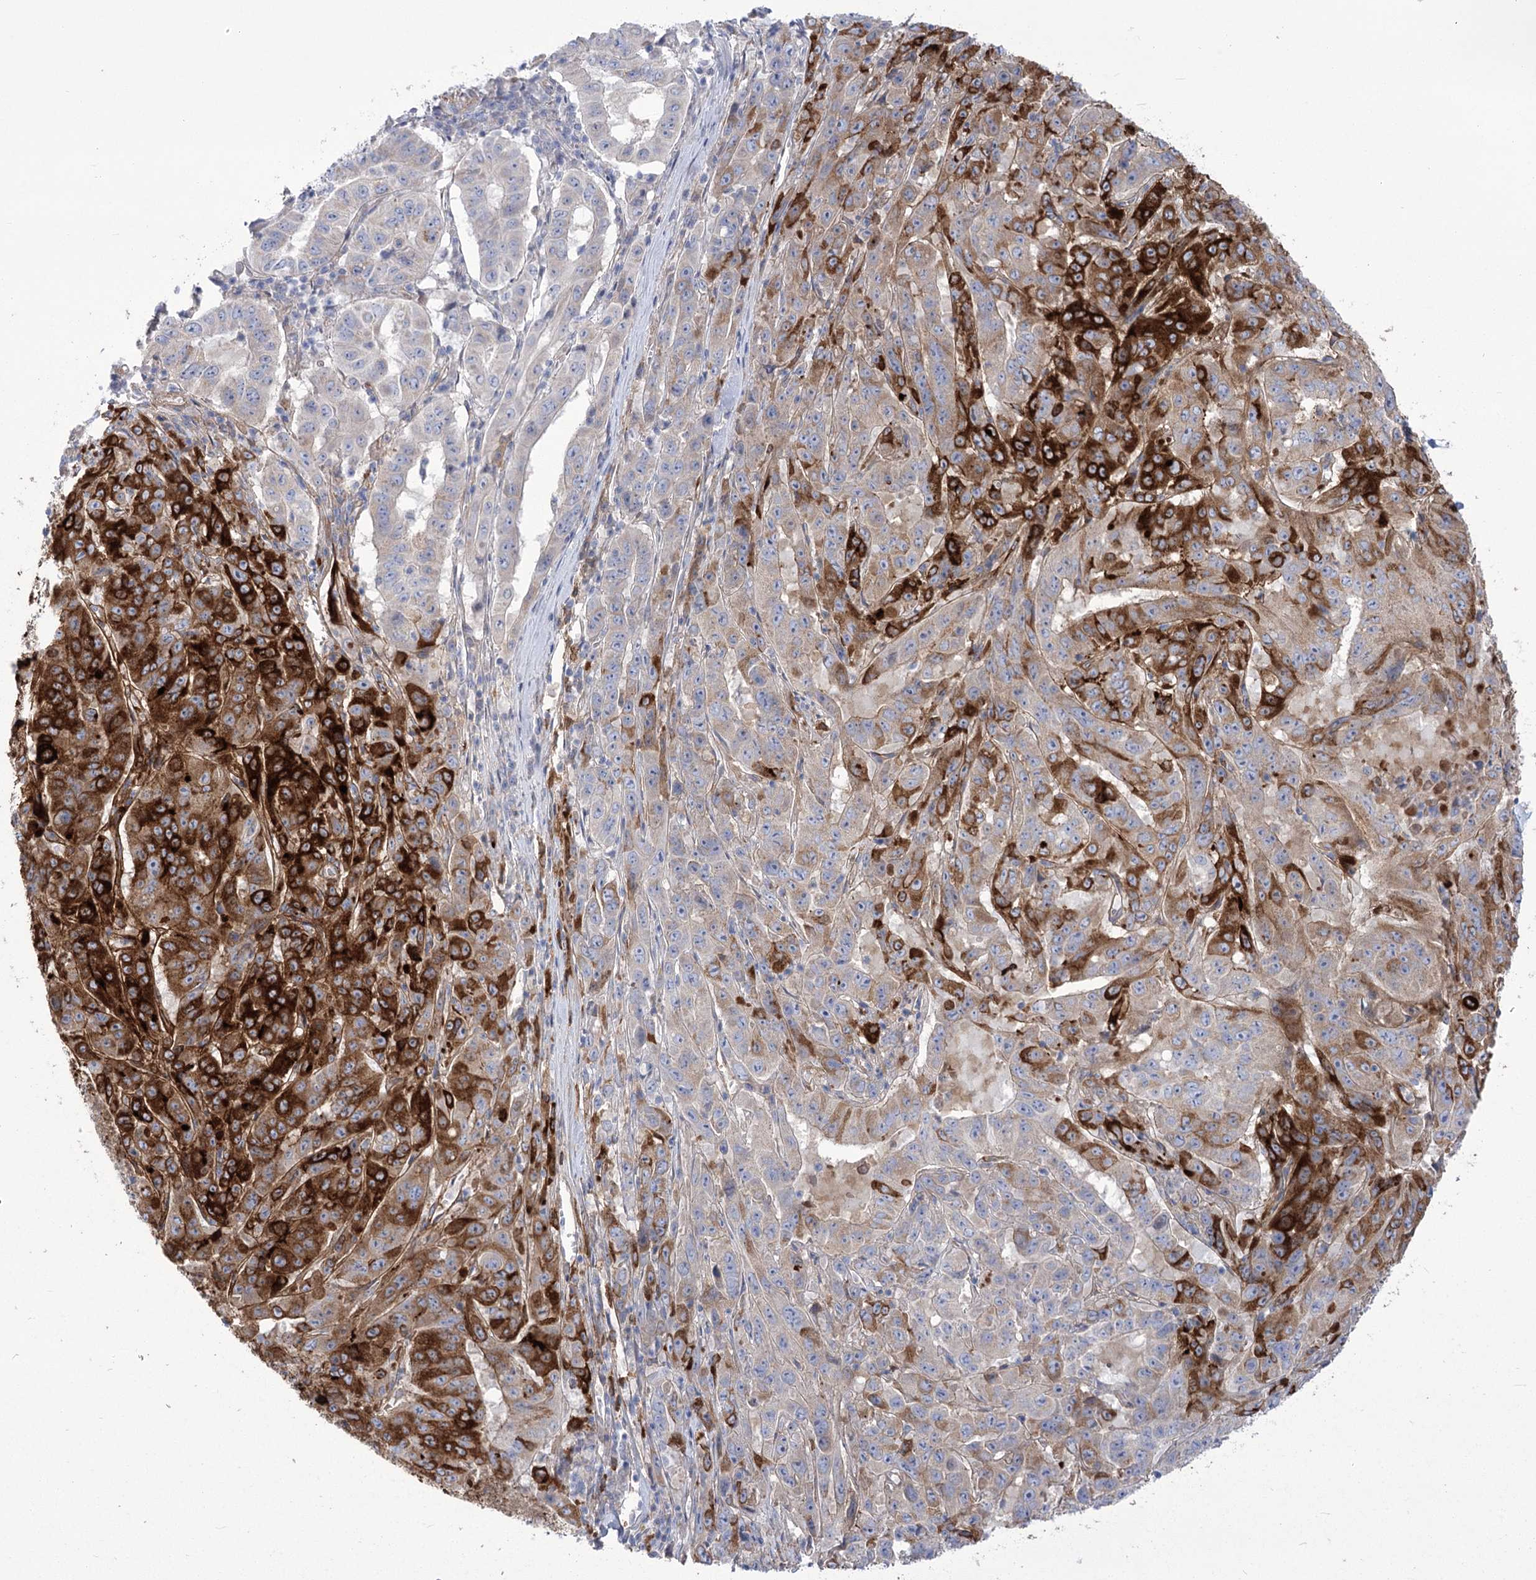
{"staining": {"intensity": "strong", "quantity": "25%-75%", "location": "cytoplasmic/membranous"}, "tissue": "pancreatic cancer", "cell_type": "Tumor cells", "image_type": "cancer", "snomed": [{"axis": "morphology", "description": "Adenocarcinoma, NOS"}, {"axis": "topography", "description": "Pancreas"}], "caption": "A micrograph of pancreatic cancer stained for a protein demonstrates strong cytoplasmic/membranous brown staining in tumor cells. The staining was performed using DAB to visualize the protein expression in brown, while the nuclei were stained in blue with hematoxylin (Magnification: 20x).", "gene": "ANGPTL3", "patient": {"sex": "male", "age": 63}}